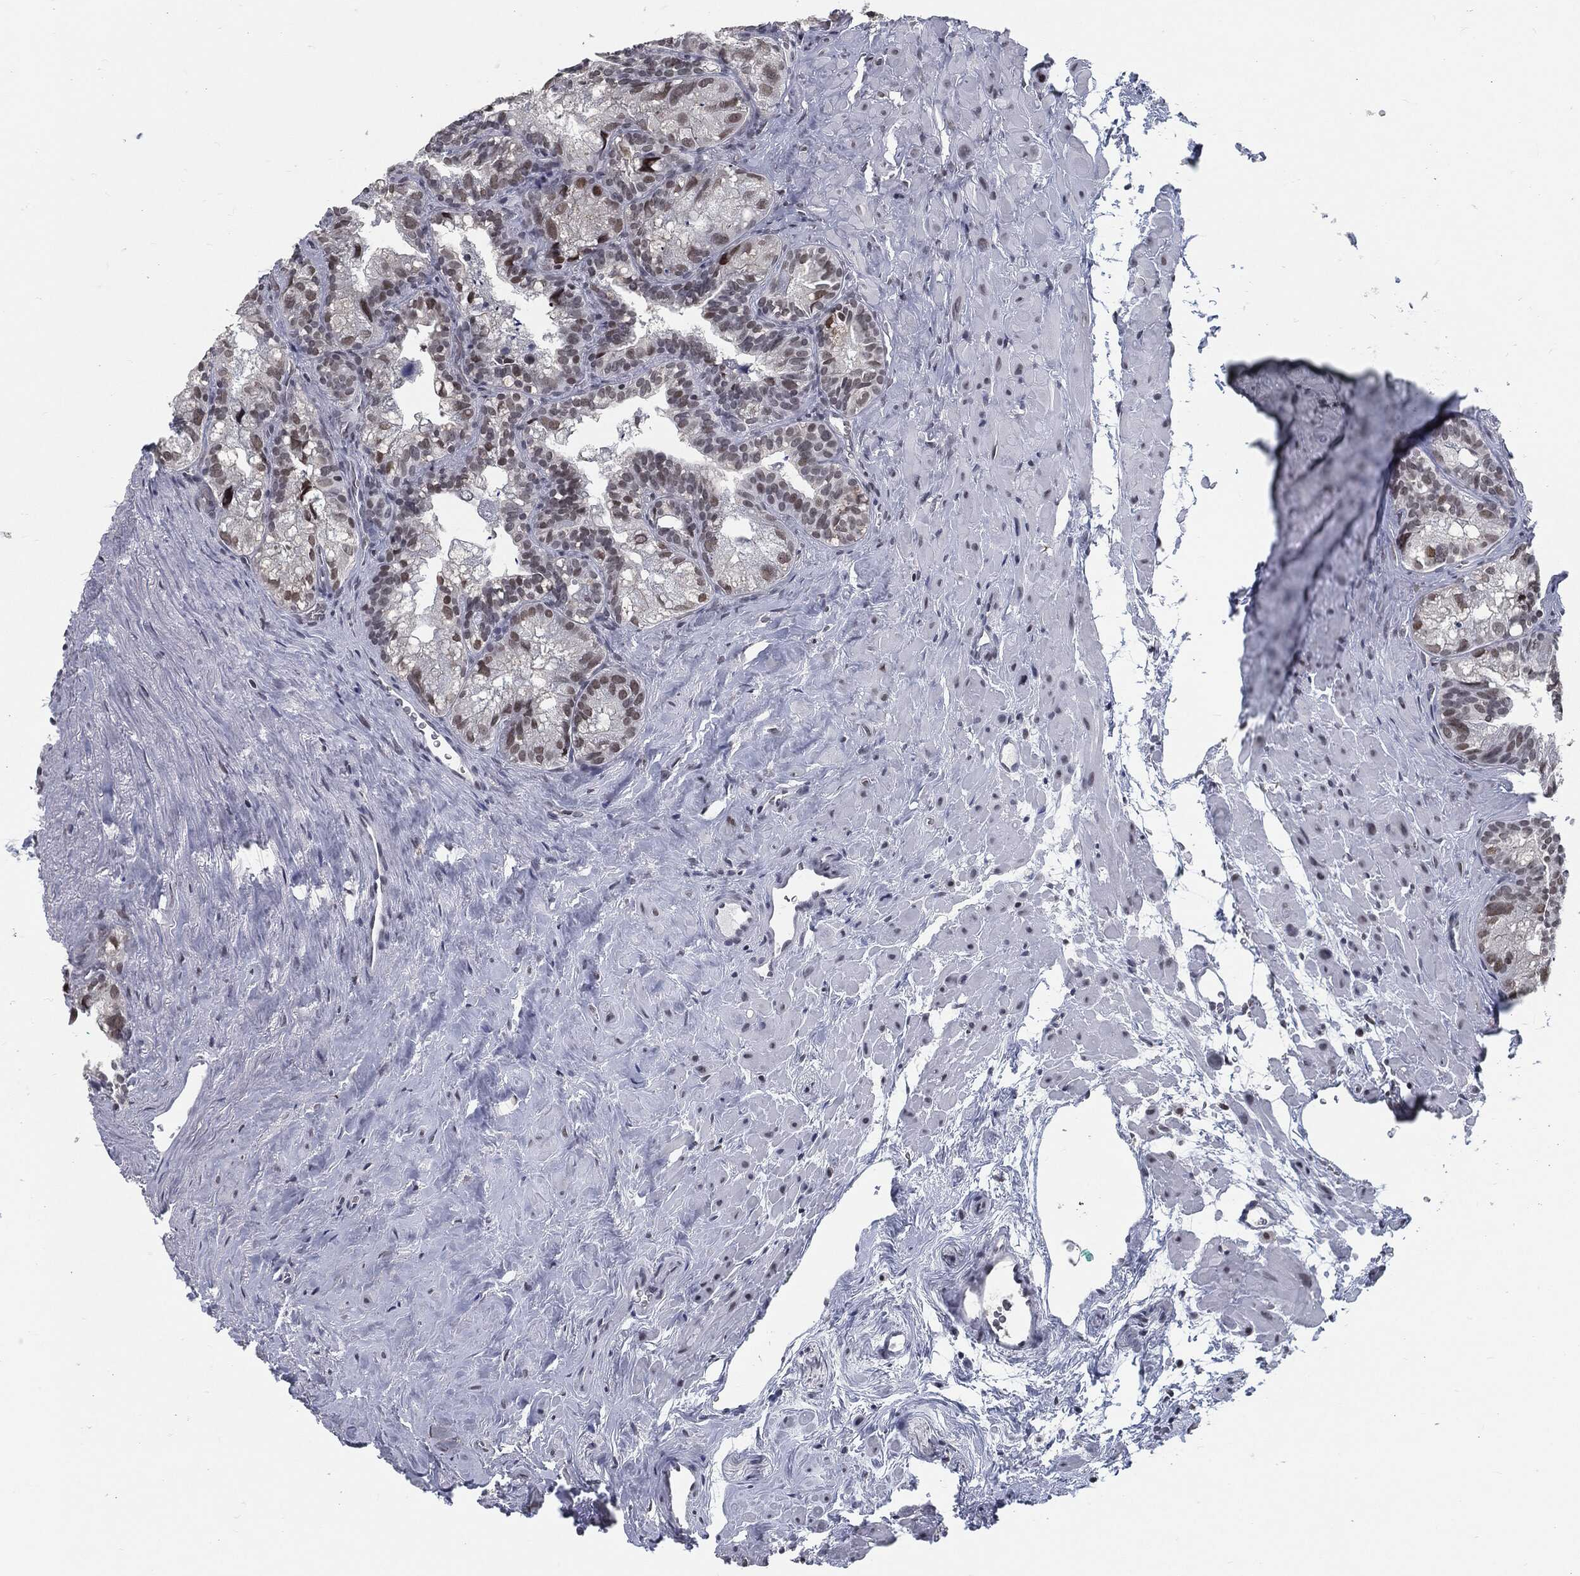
{"staining": {"intensity": "moderate", "quantity": "<25%", "location": "nuclear"}, "tissue": "seminal vesicle", "cell_type": "Glandular cells", "image_type": "normal", "snomed": [{"axis": "morphology", "description": "Normal tissue, NOS"}, {"axis": "topography", "description": "Seminal veicle"}], "caption": "Protein analysis of benign seminal vesicle exhibits moderate nuclear positivity in approximately <25% of glandular cells.", "gene": "ANXA1", "patient": {"sex": "male", "age": 72}}